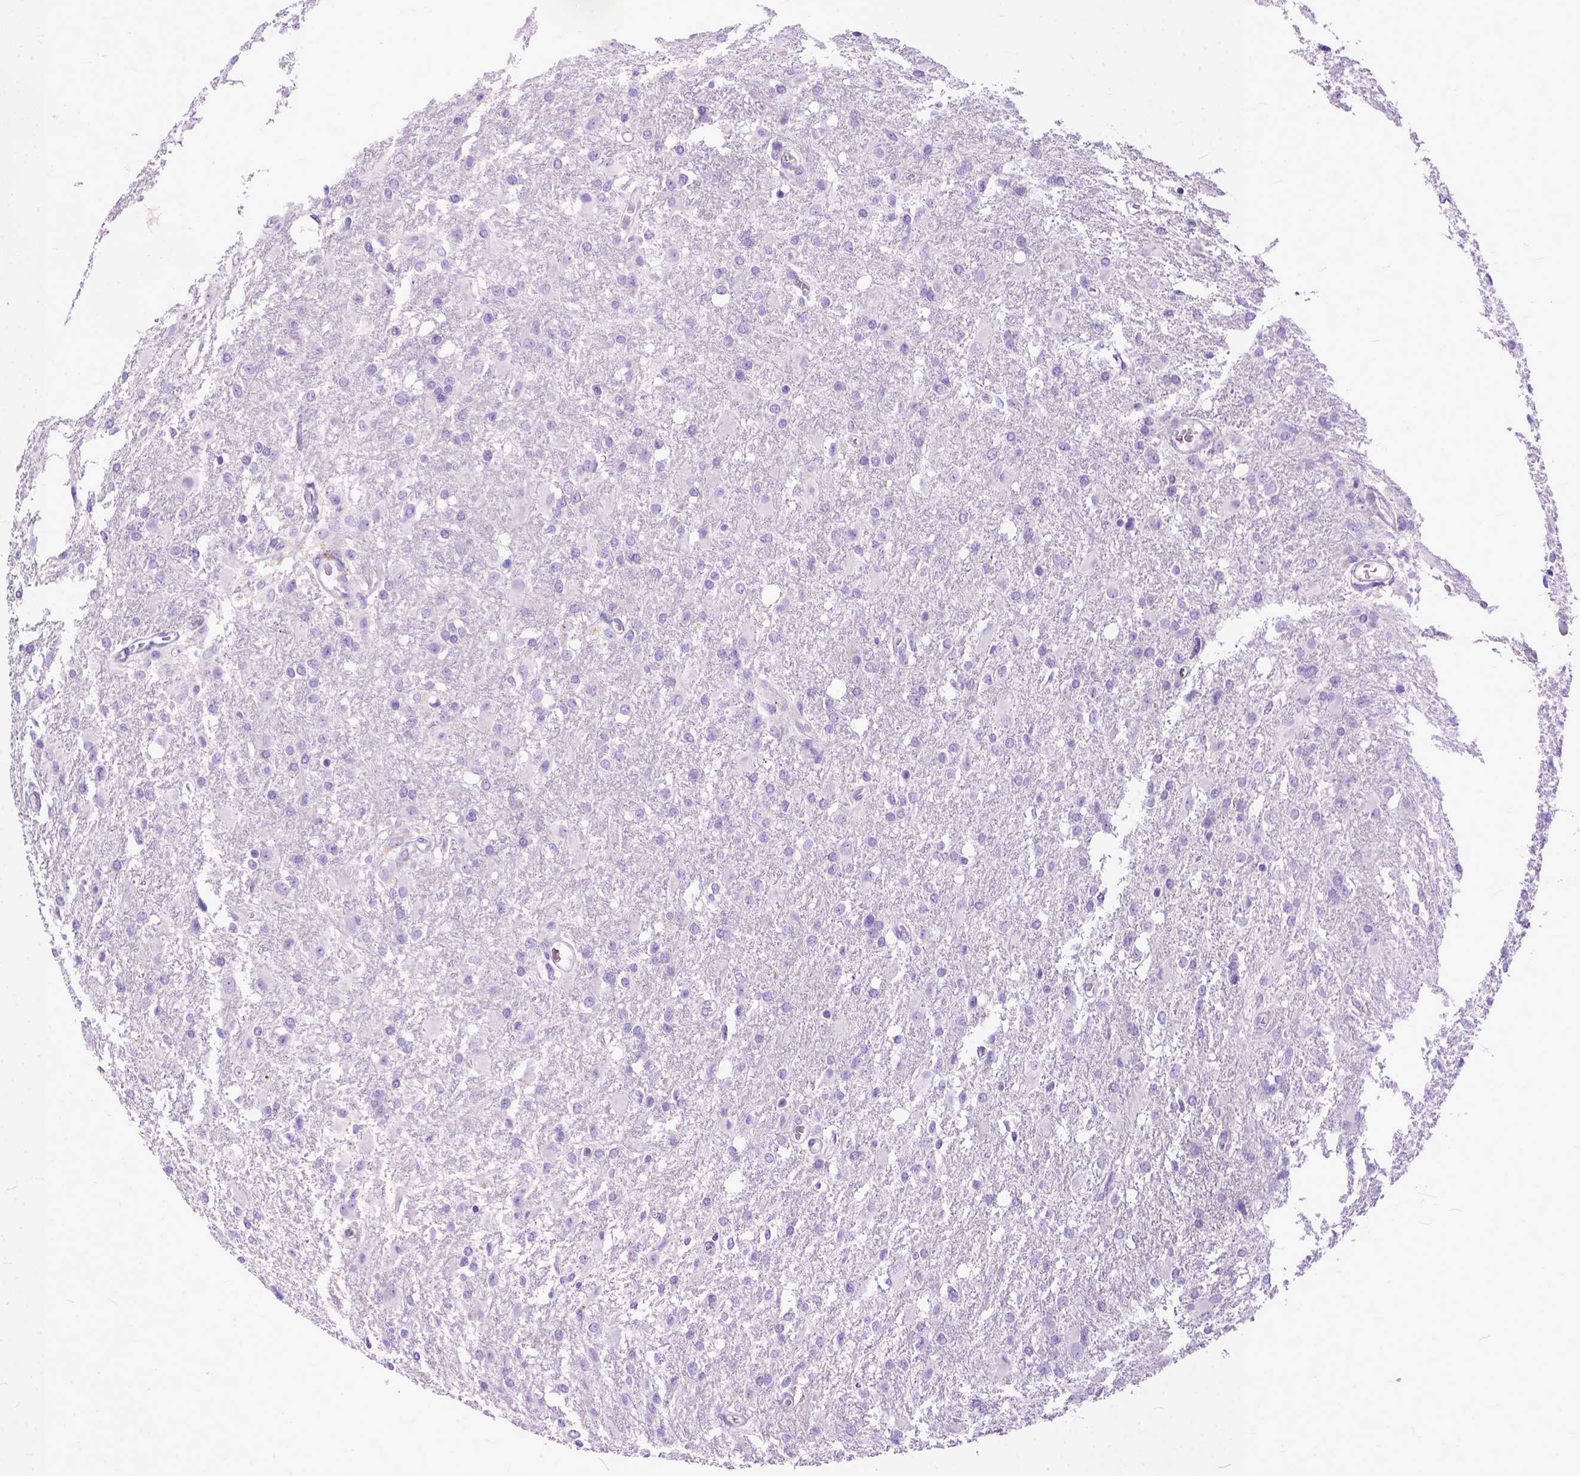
{"staining": {"intensity": "negative", "quantity": "none", "location": "none"}, "tissue": "glioma", "cell_type": "Tumor cells", "image_type": "cancer", "snomed": [{"axis": "morphology", "description": "Glioma, malignant, High grade"}, {"axis": "topography", "description": "Brain"}], "caption": "This micrograph is of malignant high-grade glioma stained with IHC to label a protein in brown with the nuclei are counter-stained blue. There is no positivity in tumor cells.", "gene": "PPL", "patient": {"sex": "male", "age": 68}}